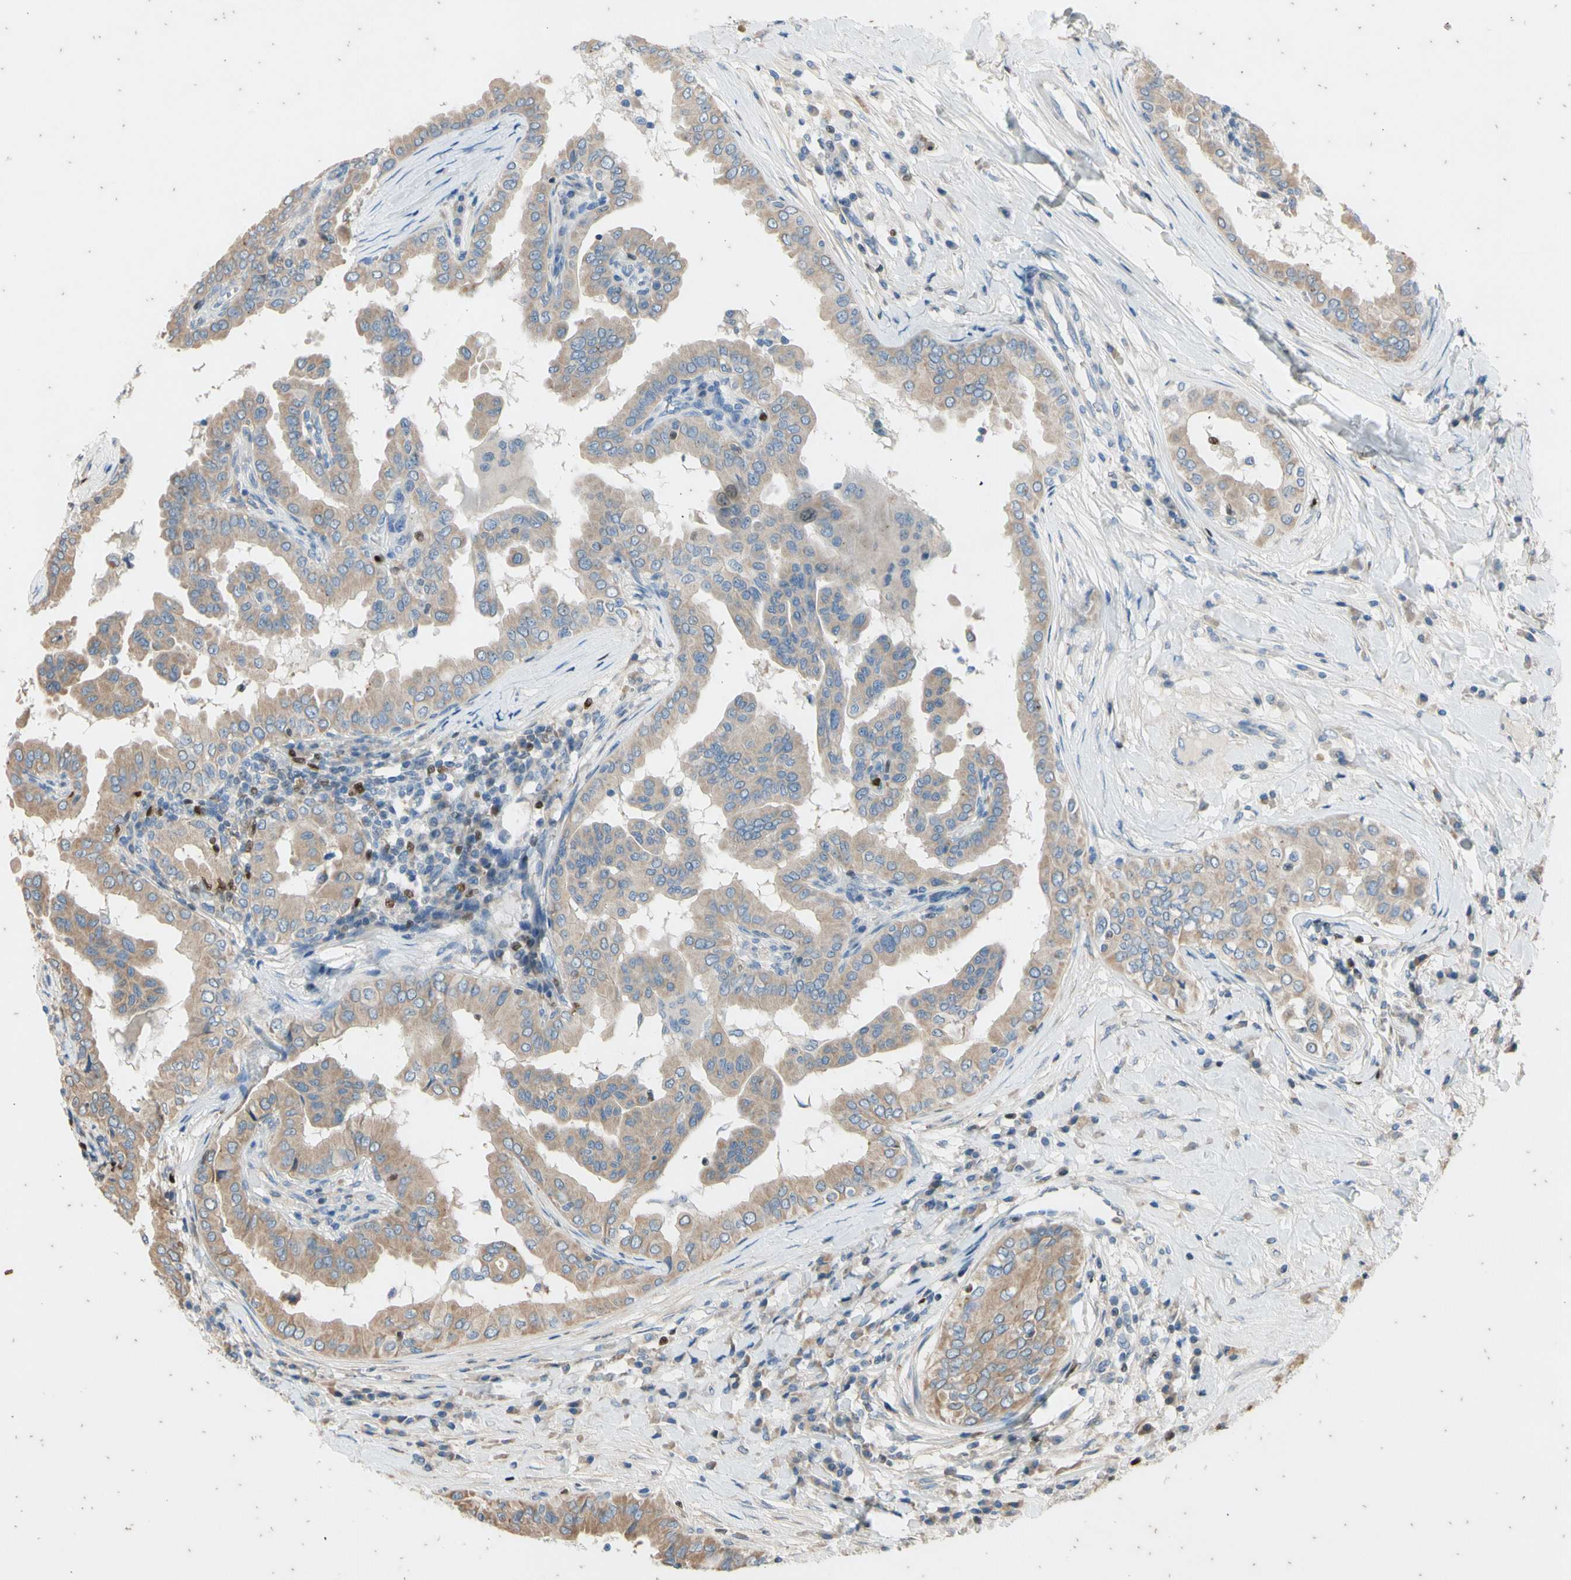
{"staining": {"intensity": "weak", "quantity": ">75%", "location": "cytoplasmic/membranous"}, "tissue": "thyroid cancer", "cell_type": "Tumor cells", "image_type": "cancer", "snomed": [{"axis": "morphology", "description": "Papillary adenocarcinoma, NOS"}, {"axis": "topography", "description": "Thyroid gland"}], "caption": "DAB (3,3'-diaminobenzidine) immunohistochemical staining of human thyroid cancer demonstrates weak cytoplasmic/membranous protein expression in approximately >75% of tumor cells.", "gene": "TBX21", "patient": {"sex": "male", "age": 33}}